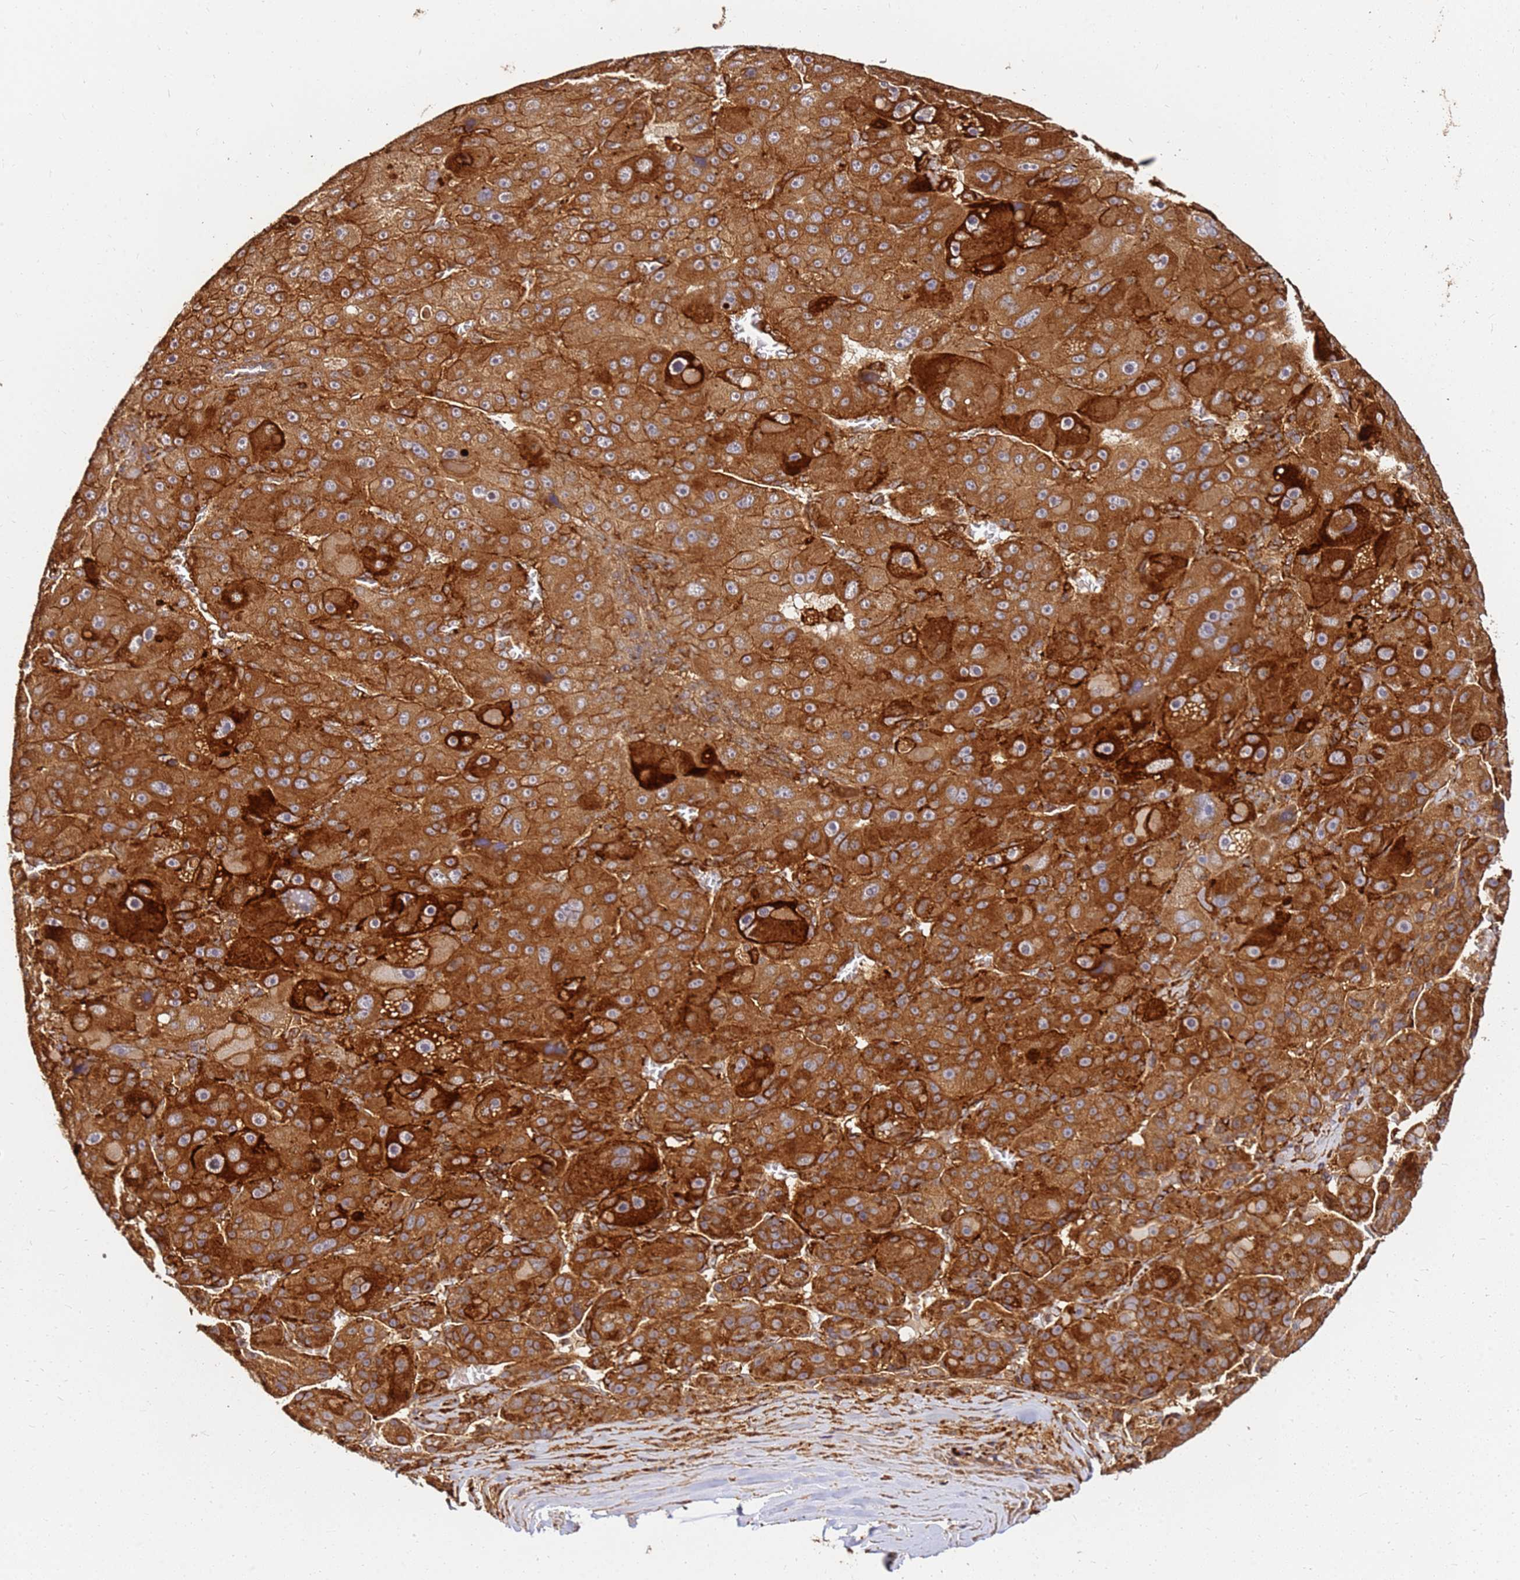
{"staining": {"intensity": "moderate", "quantity": ">75%", "location": "cytoplasmic/membranous"}, "tissue": "liver cancer", "cell_type": "Tumor cells", "image_type": "cancer", "snomed": [{"axis": "morphology", "description": "Carcinoma, Hepatocellular, NOS"}, {"axis": "topography", "description": "Liver"}], "caption": "Tumor cells display medium levels of moderate cytoplasmic/membranous expression in about >75% of cells in hepatocellular carcinoma (liver).", "gene": "DVL3", "patient": {"sex": "male", "age": 76}}